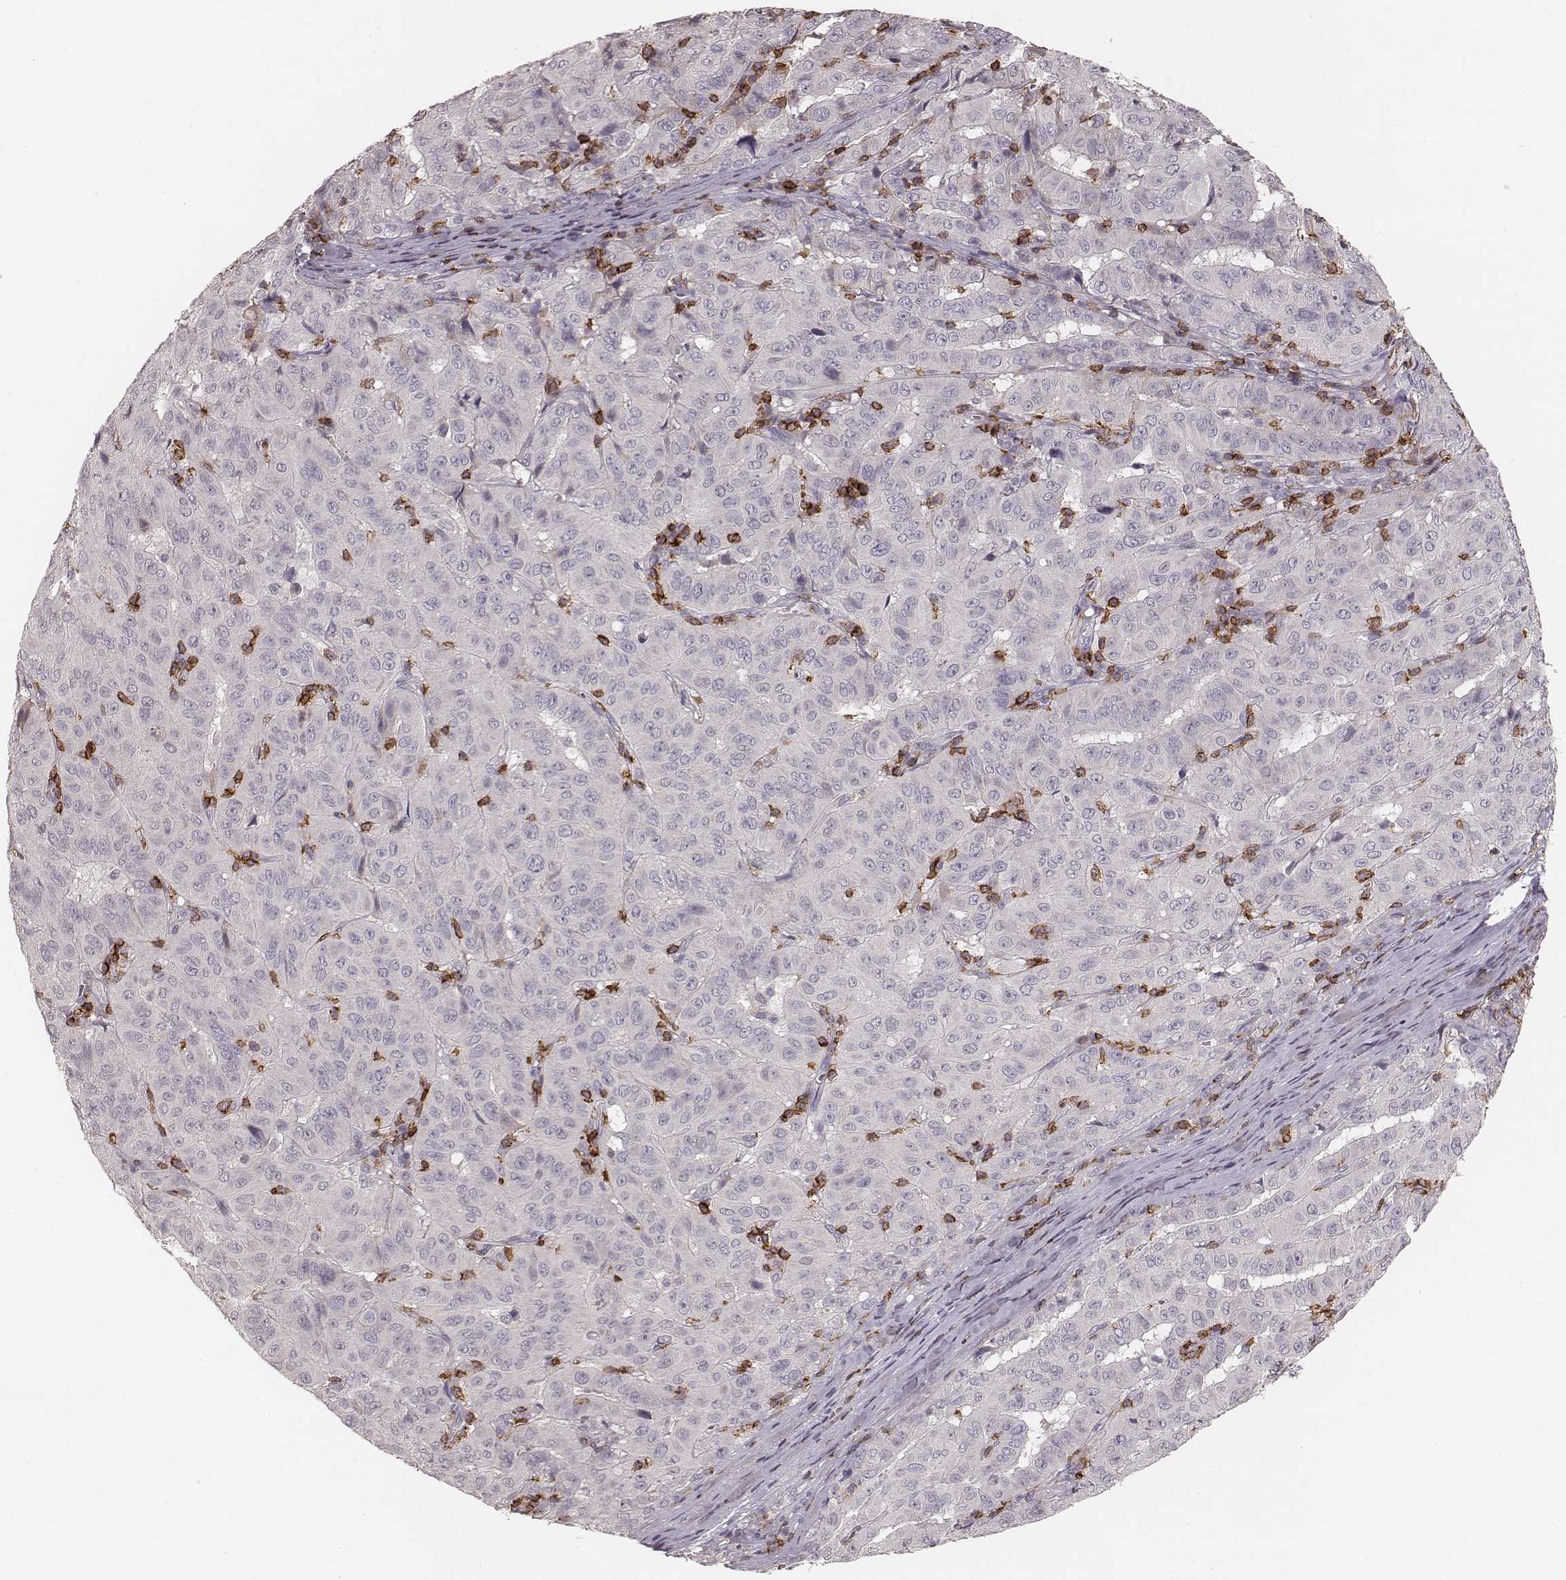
{"staining": {"intensity": "negative", "quantity": "none", "location": "none"}, "tissue": "pancreatic cancer", "cell_type": "Tumor cells", "image_type": "cancer", "snomed": [{"axis": "morphology", "description": "Adenocarcinoma, NOS"}, {"axis": "topography", "description": "Pancreas"}], "caption": "A histopathology image of pancreatic adenocarcinoma stained for a protein reveals no brown staining in tumor cells.", "gene": "CD8A", "patient": {"sex": "male", "age": 63}}